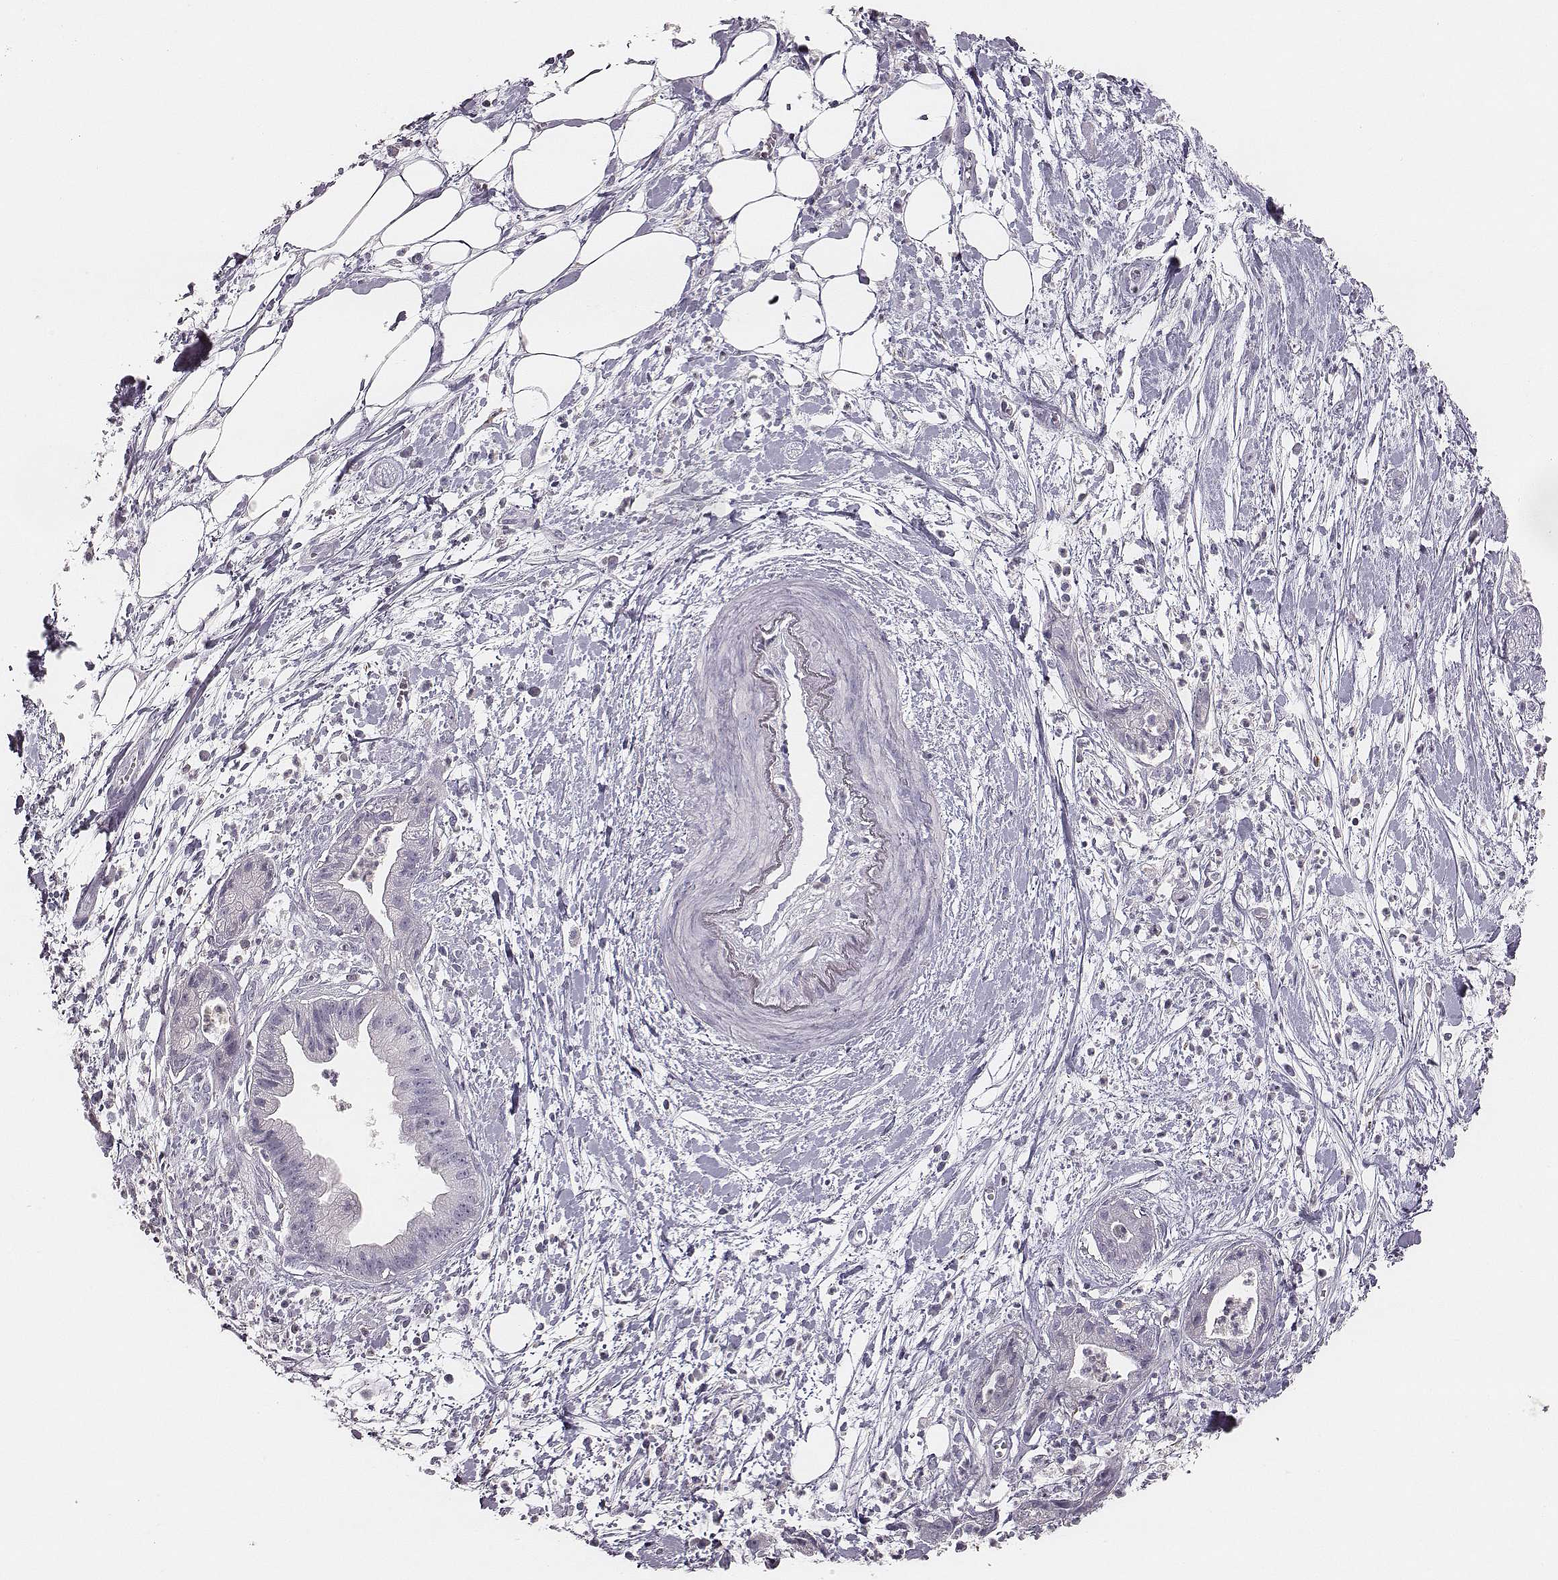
{"staining": {"intensity": "negative", "quantity": "none", "location": "none"}, "tissue": "pancreatic cancer", "cell_type": "Tumor cells", "image_type": "cancer", "snomed": [{"axis": "morphology", "description": "Normal tissue, NOS"}, {"axis": "morphology", "description": "Adenocarcinoma, NOS"}, {"axis": "topography", "description": "Lymph node"}, {"axis": "topography", "description": "Pancreas"}], "caption": "This is an immunohistochemistry histopathology image of adenocarcinoma (pancreatic). There is no staining in tumor cells.", "gene": "ZNF365", "patient": {"sex": "female", "age": 58}}